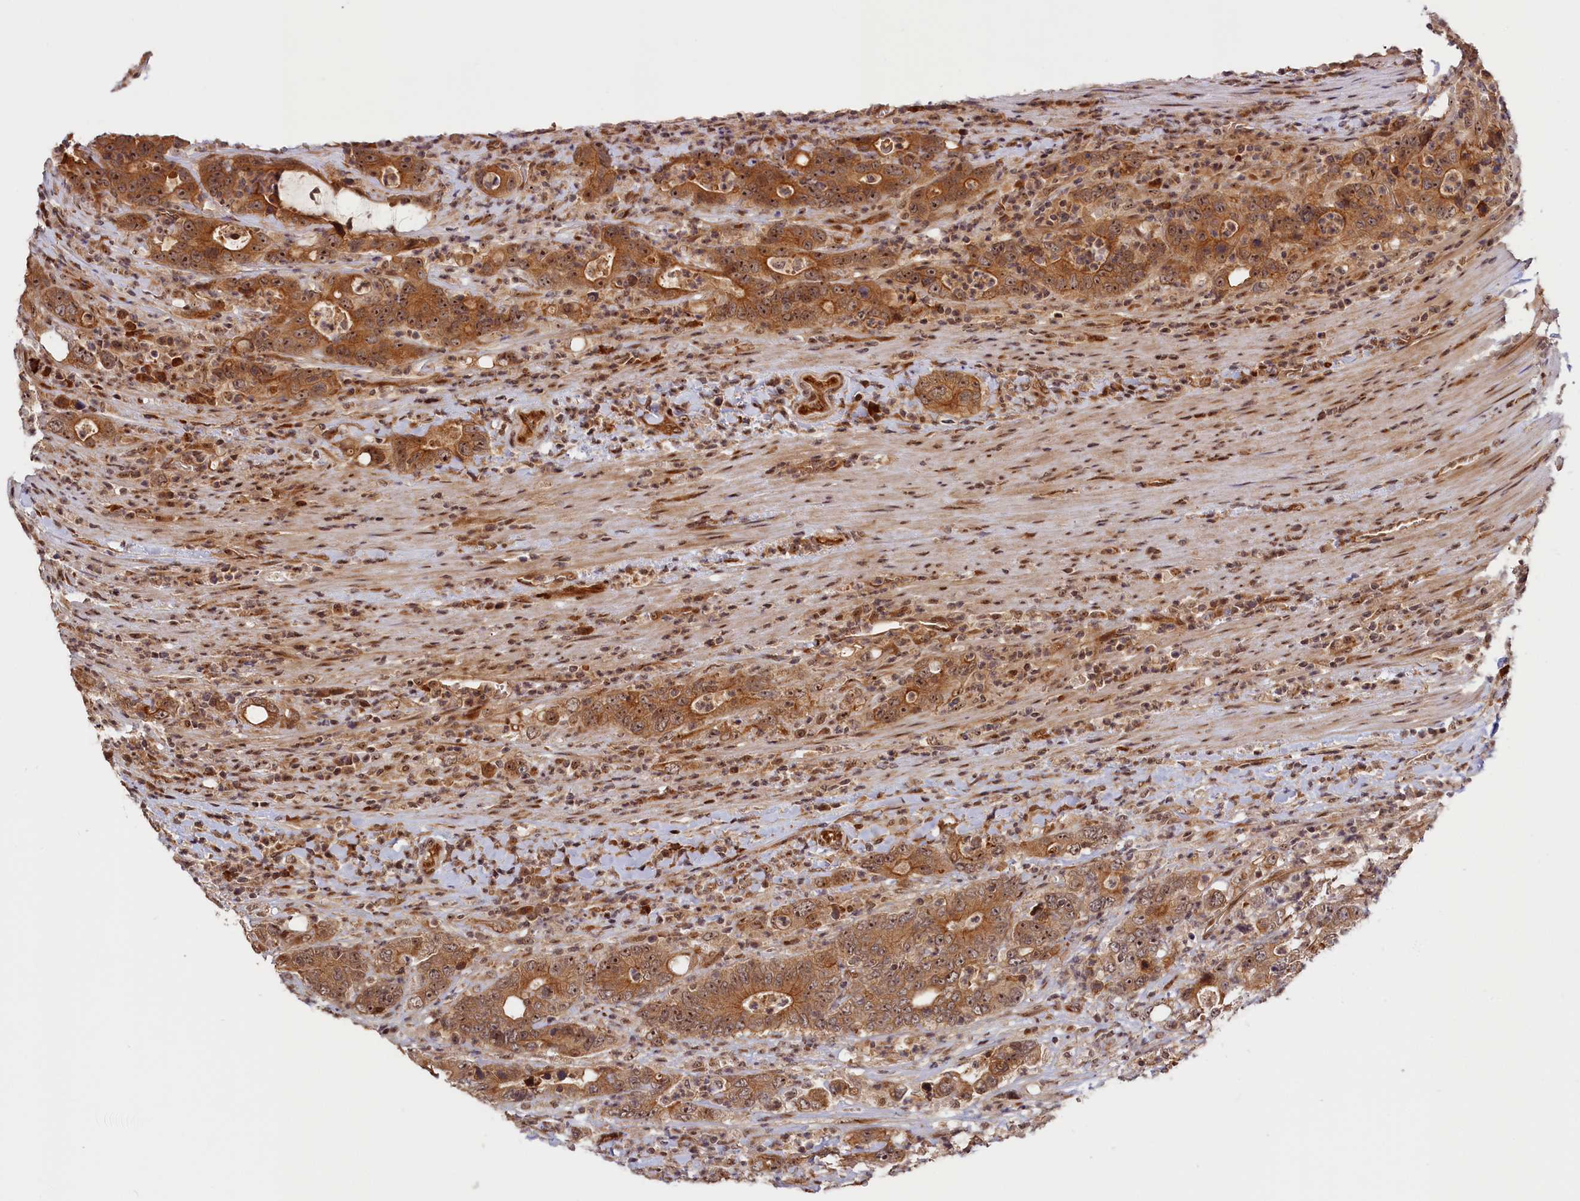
{"staining": {"intensity": "strong", "quantity": ">75%", "location": "cytoplasmic/membranous,nuclear"}, "tissue": "colorectal cancer", "cell_type": "Tumor cells", "image_type": "cancer", "snomed": [{"axis": "morphology", "description": "Adenocarcinoma, NOS"}, {"axis": "topography", "description": "Colon"}], "caption": "A brown stain highlights strong cytoplasmic/membranous and nuclear expression of a protein in human colorectal cancer tumor cells.", "gene": "ANKRD24", "patient": {"sex": "female", "age": 75}}